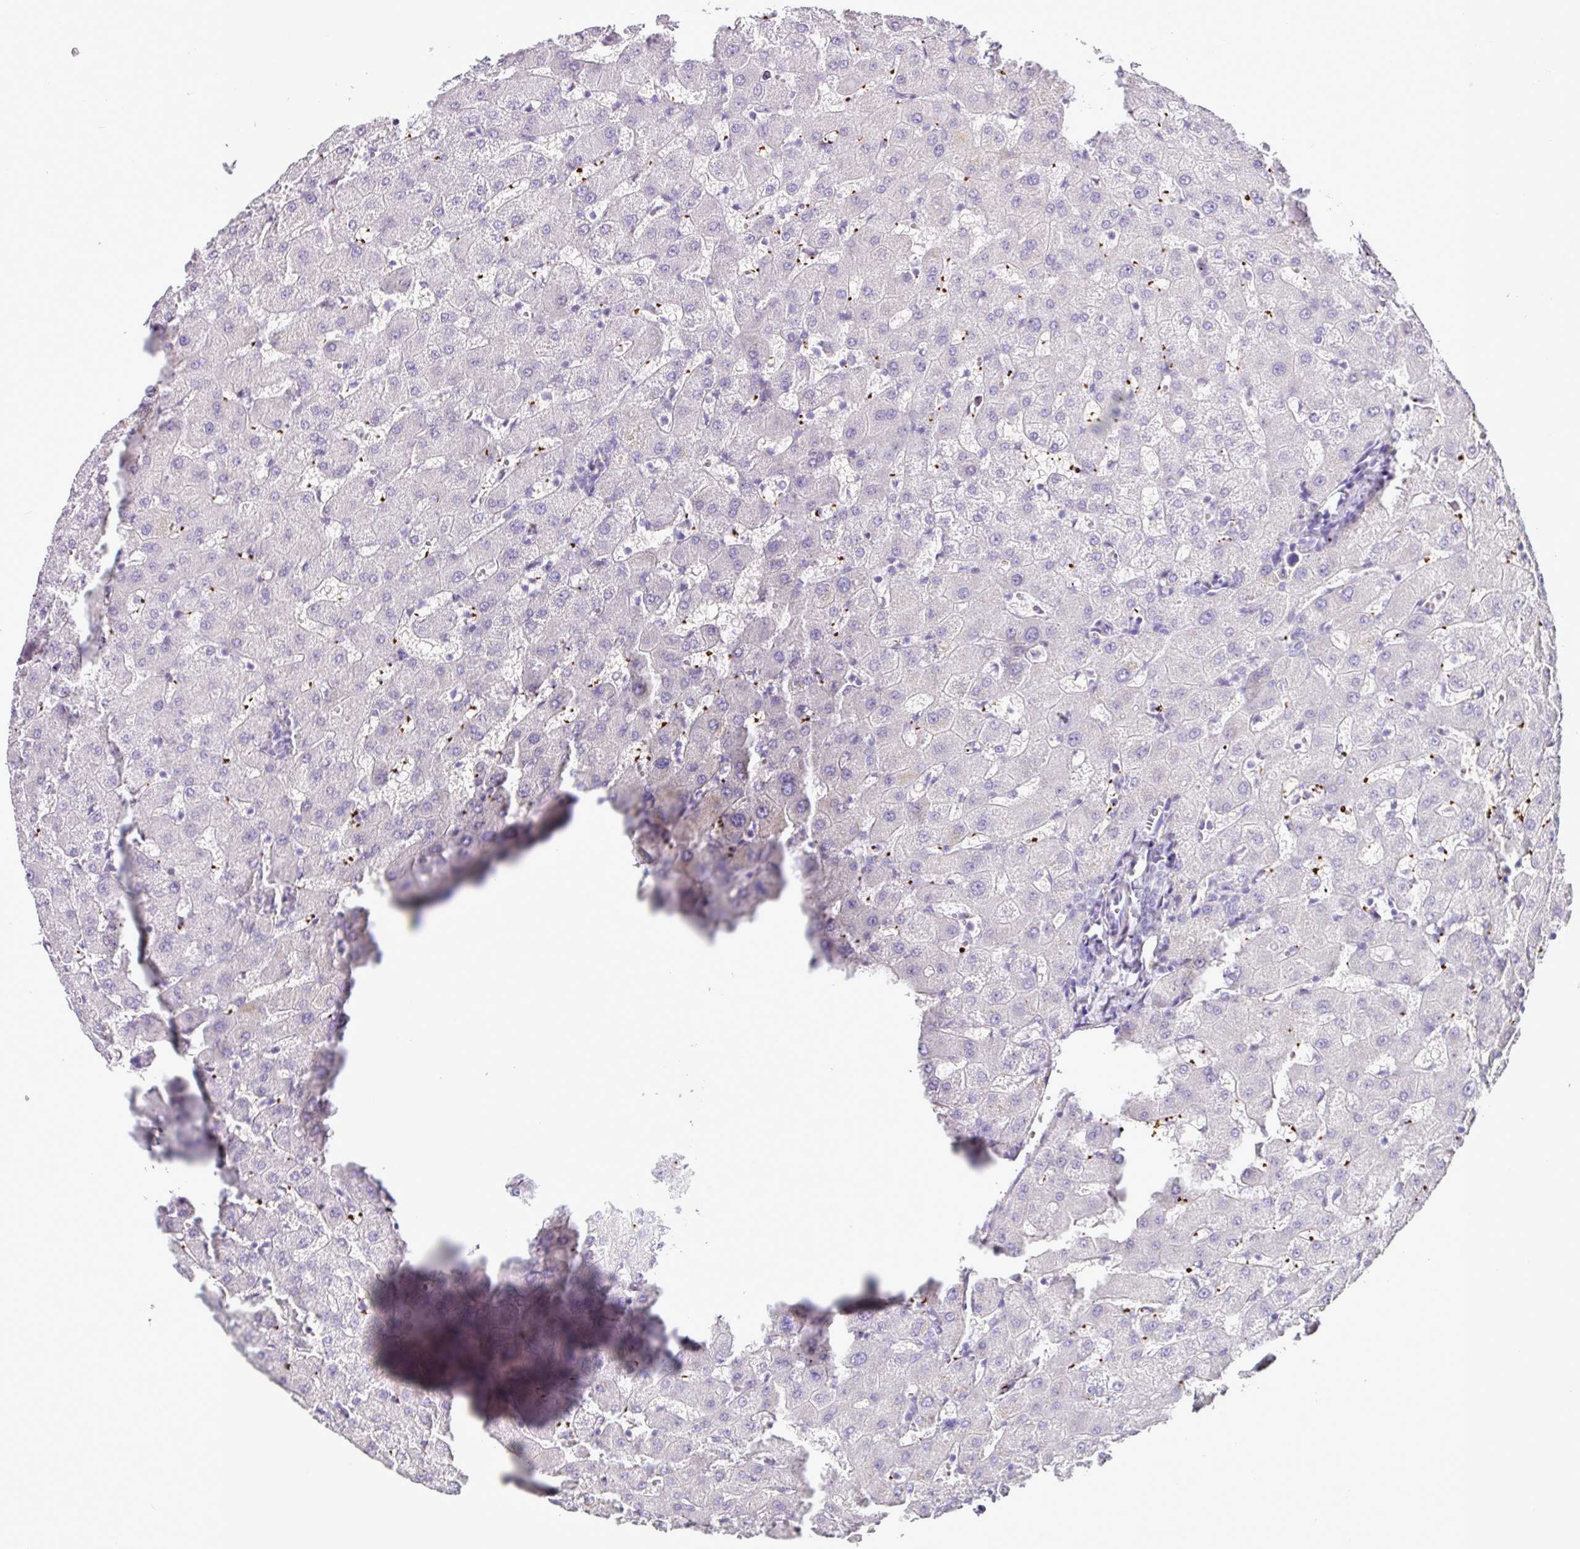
{"staining": {"intensity": "negative", "quantity": "none", "location": "none"}, "tissue": "liver", "cell_type": "Cholangiocytes", "image_type": "normal", "snomed": [{"axis": "morphology", "description": "Normal tissue, NOS"}, {"axis": "topography", "description": "Liver"}], "caption": "This is an IHC image of benign liver. There is no staining in cholangiocytes.", "gene": "CMTM5", "patient": {"sex": "female", "age": 63}}